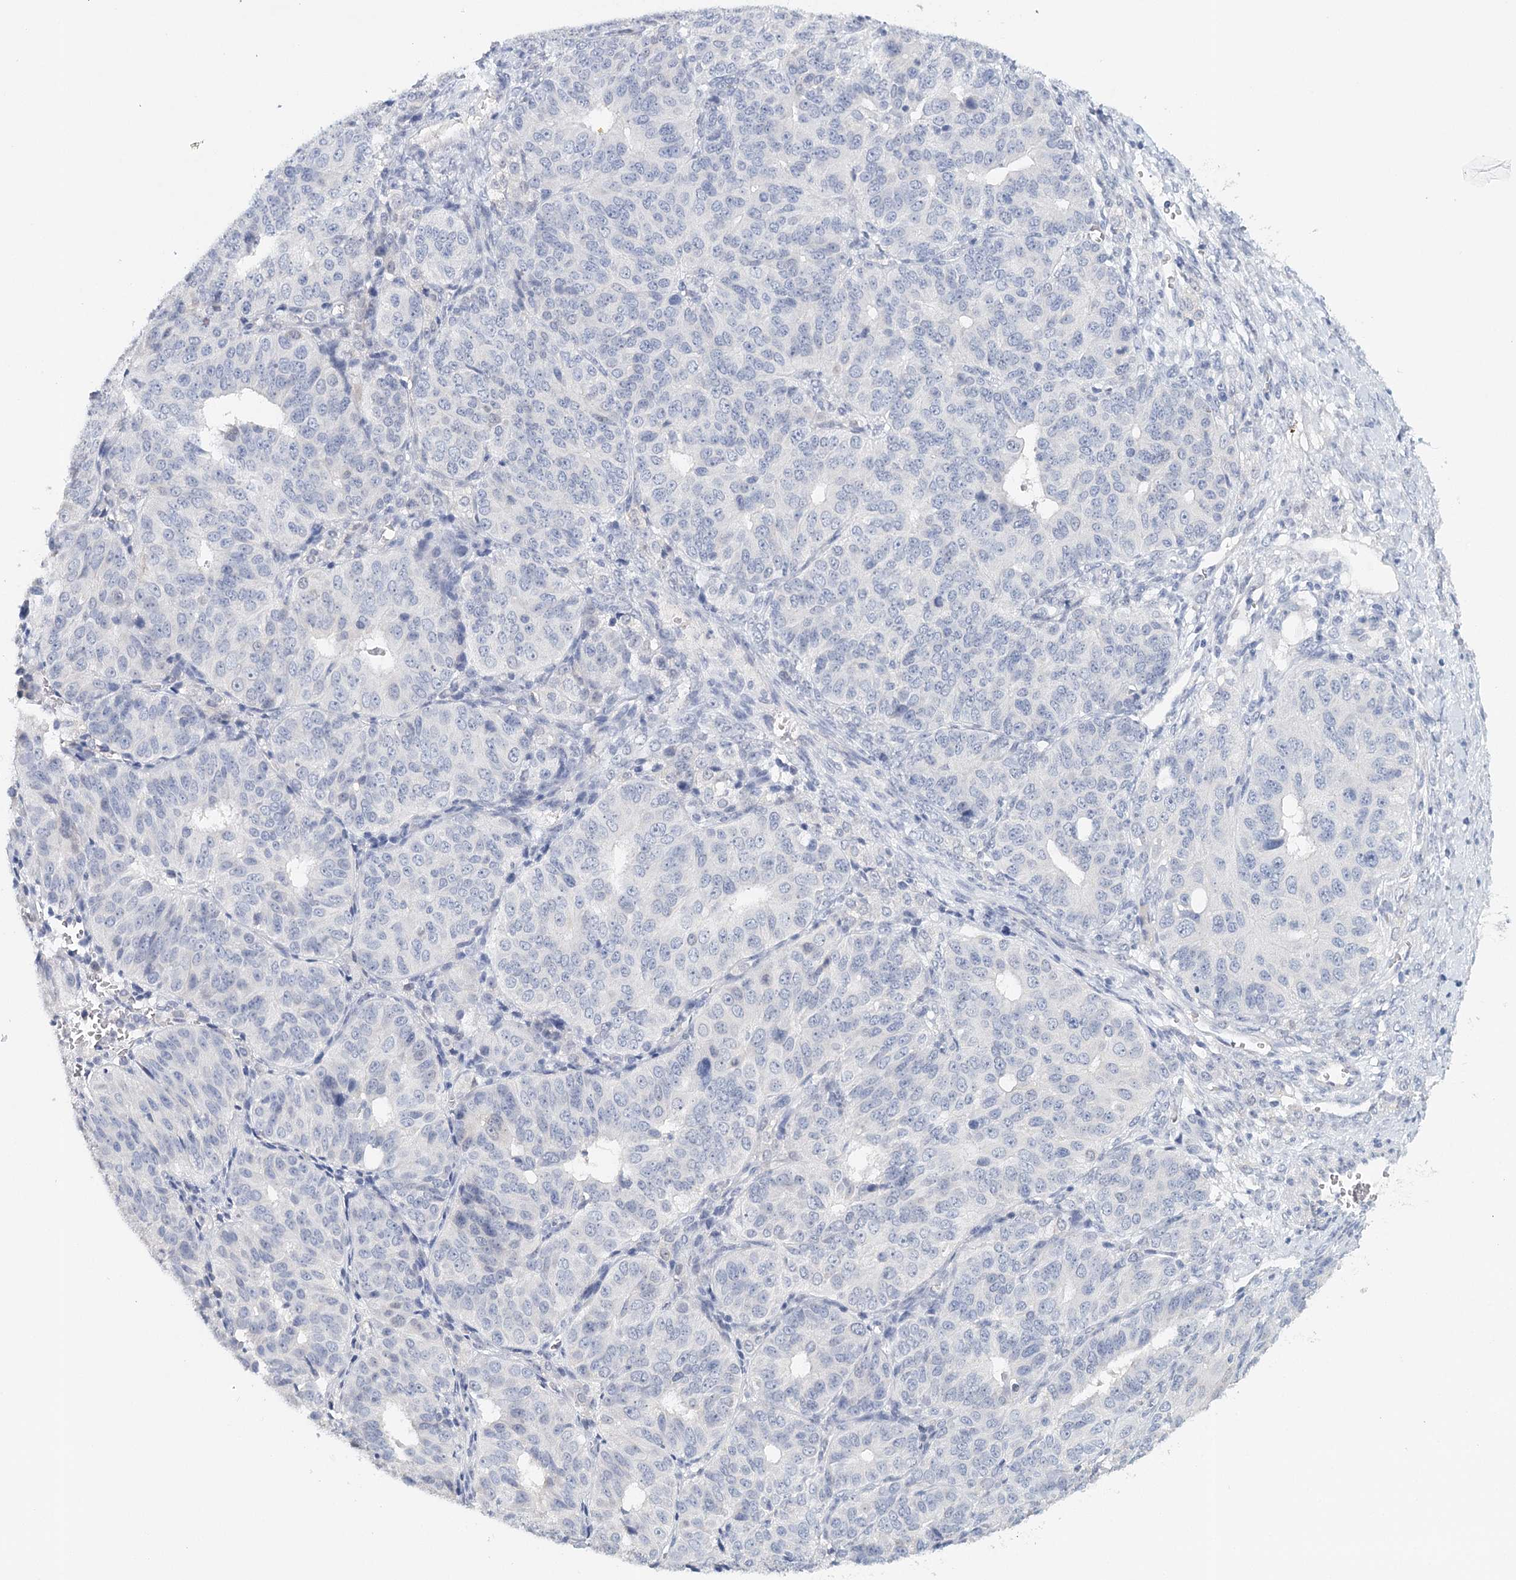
{"staining": {"intensity": "negative", "quantity": "none", "location": "none"}, "tissue": "ovarian cancer", "cell_type": "Tumor cells", "image_type": "cancer", "snomed": [{"axis": "morphology", "description": "Carcinoma, endometroid"}, {"axis": "topography", "description": "Ovary"}], "caption": "Tumor cells are negative for protein expression in human endometroid carcinoma (ovarian).", "gene": "HSPA4L", "patient": {"sex": "female", "age": 51}}